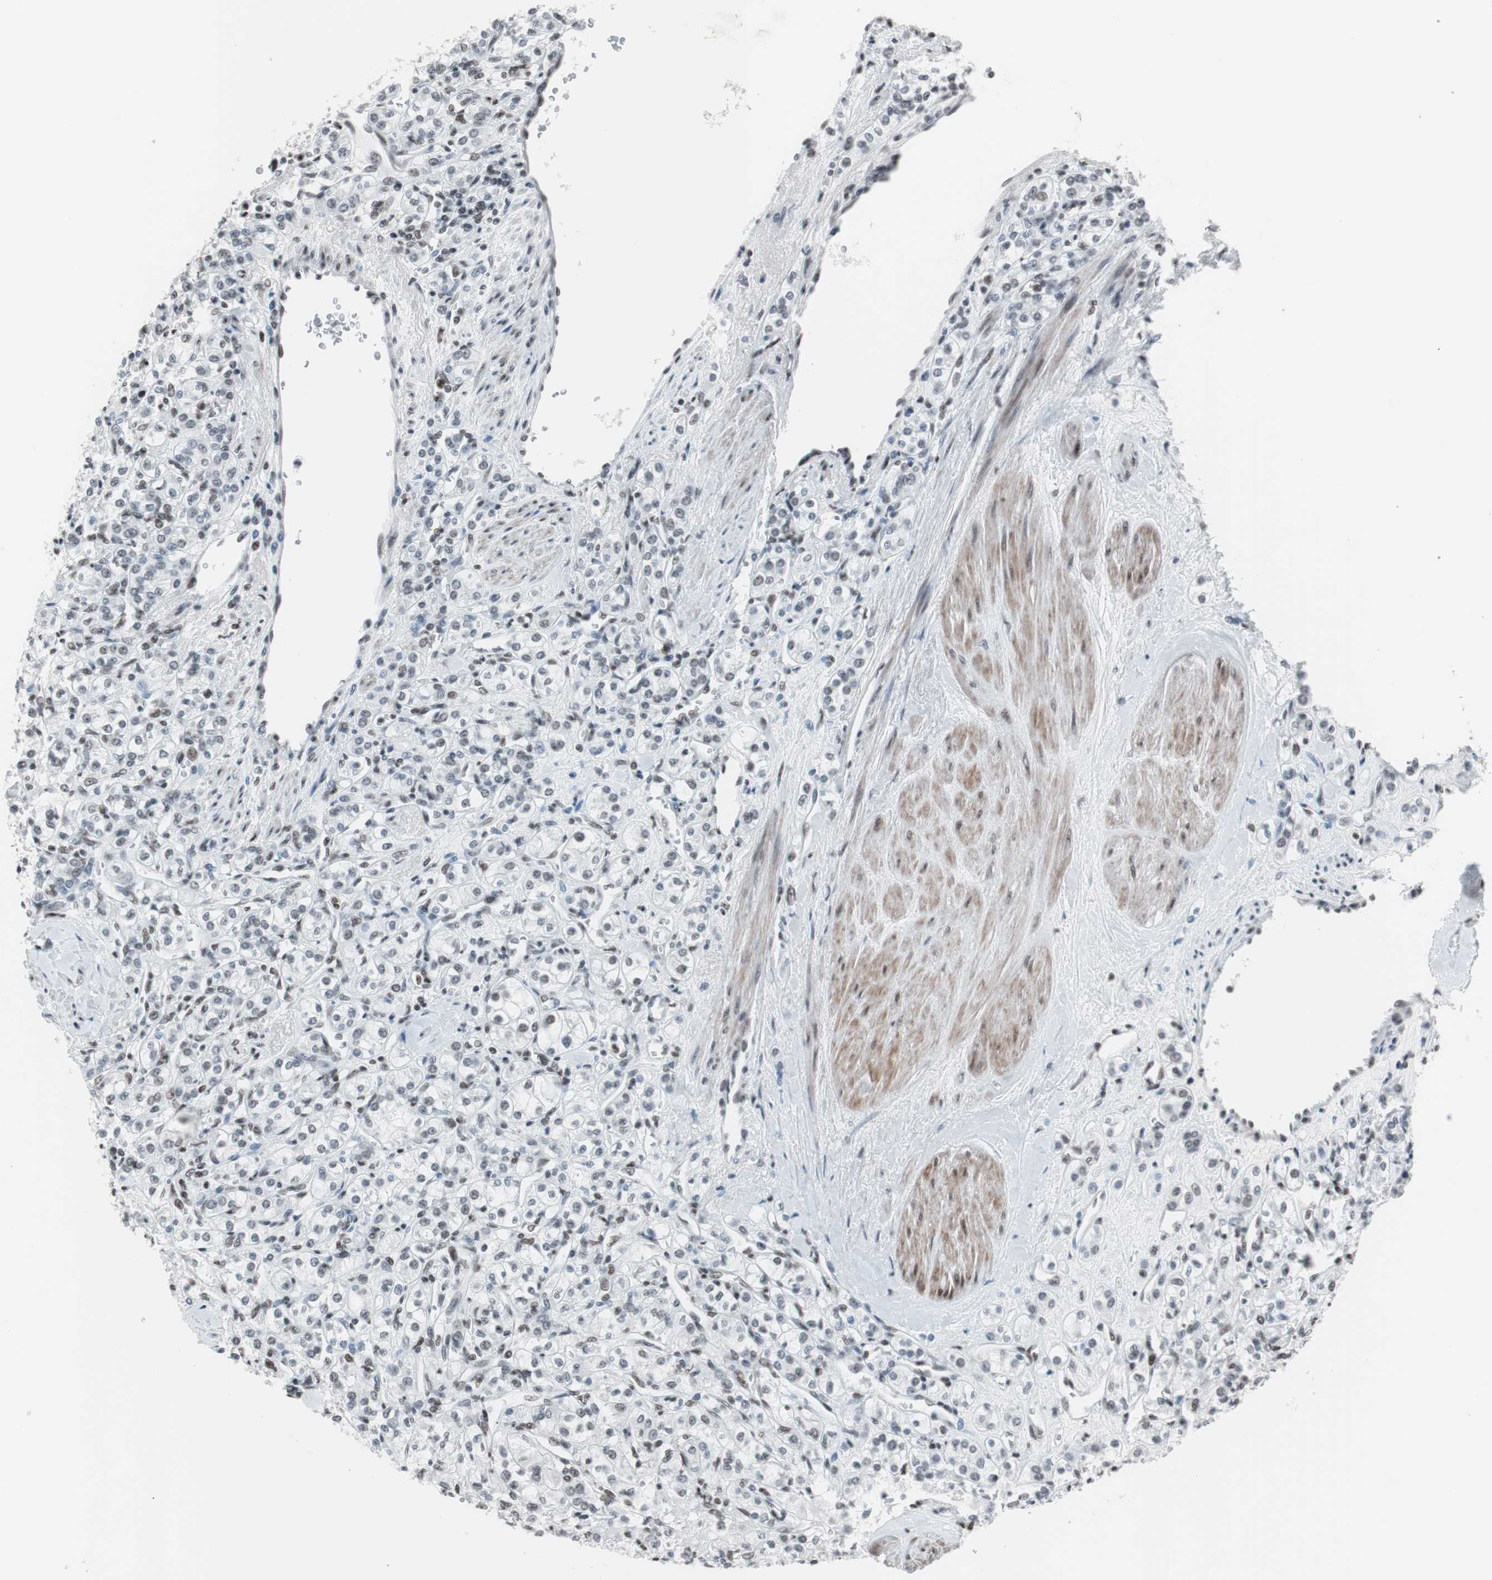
{"staining": {"intensity": "weak", "quantity": "<25%", "location": "nuclear"}, "tissue": "renal cancer", "cell_type": "Tumor cells", "image_type": "cancer", "snomed": [{"axis": "morphology", "description": "Adenocarcinoma, NOS"}, {"axis": "topography", "description": "Kidney"}], "caption": "This micrograph is of renal adenocarcinoma stained with IHC to label a protein in brown with the nuclei are counter-stained blue. There is no staining in tumor cells.", "gene": "ARID1A", "patient": {"sex": "male", "age": 77}}